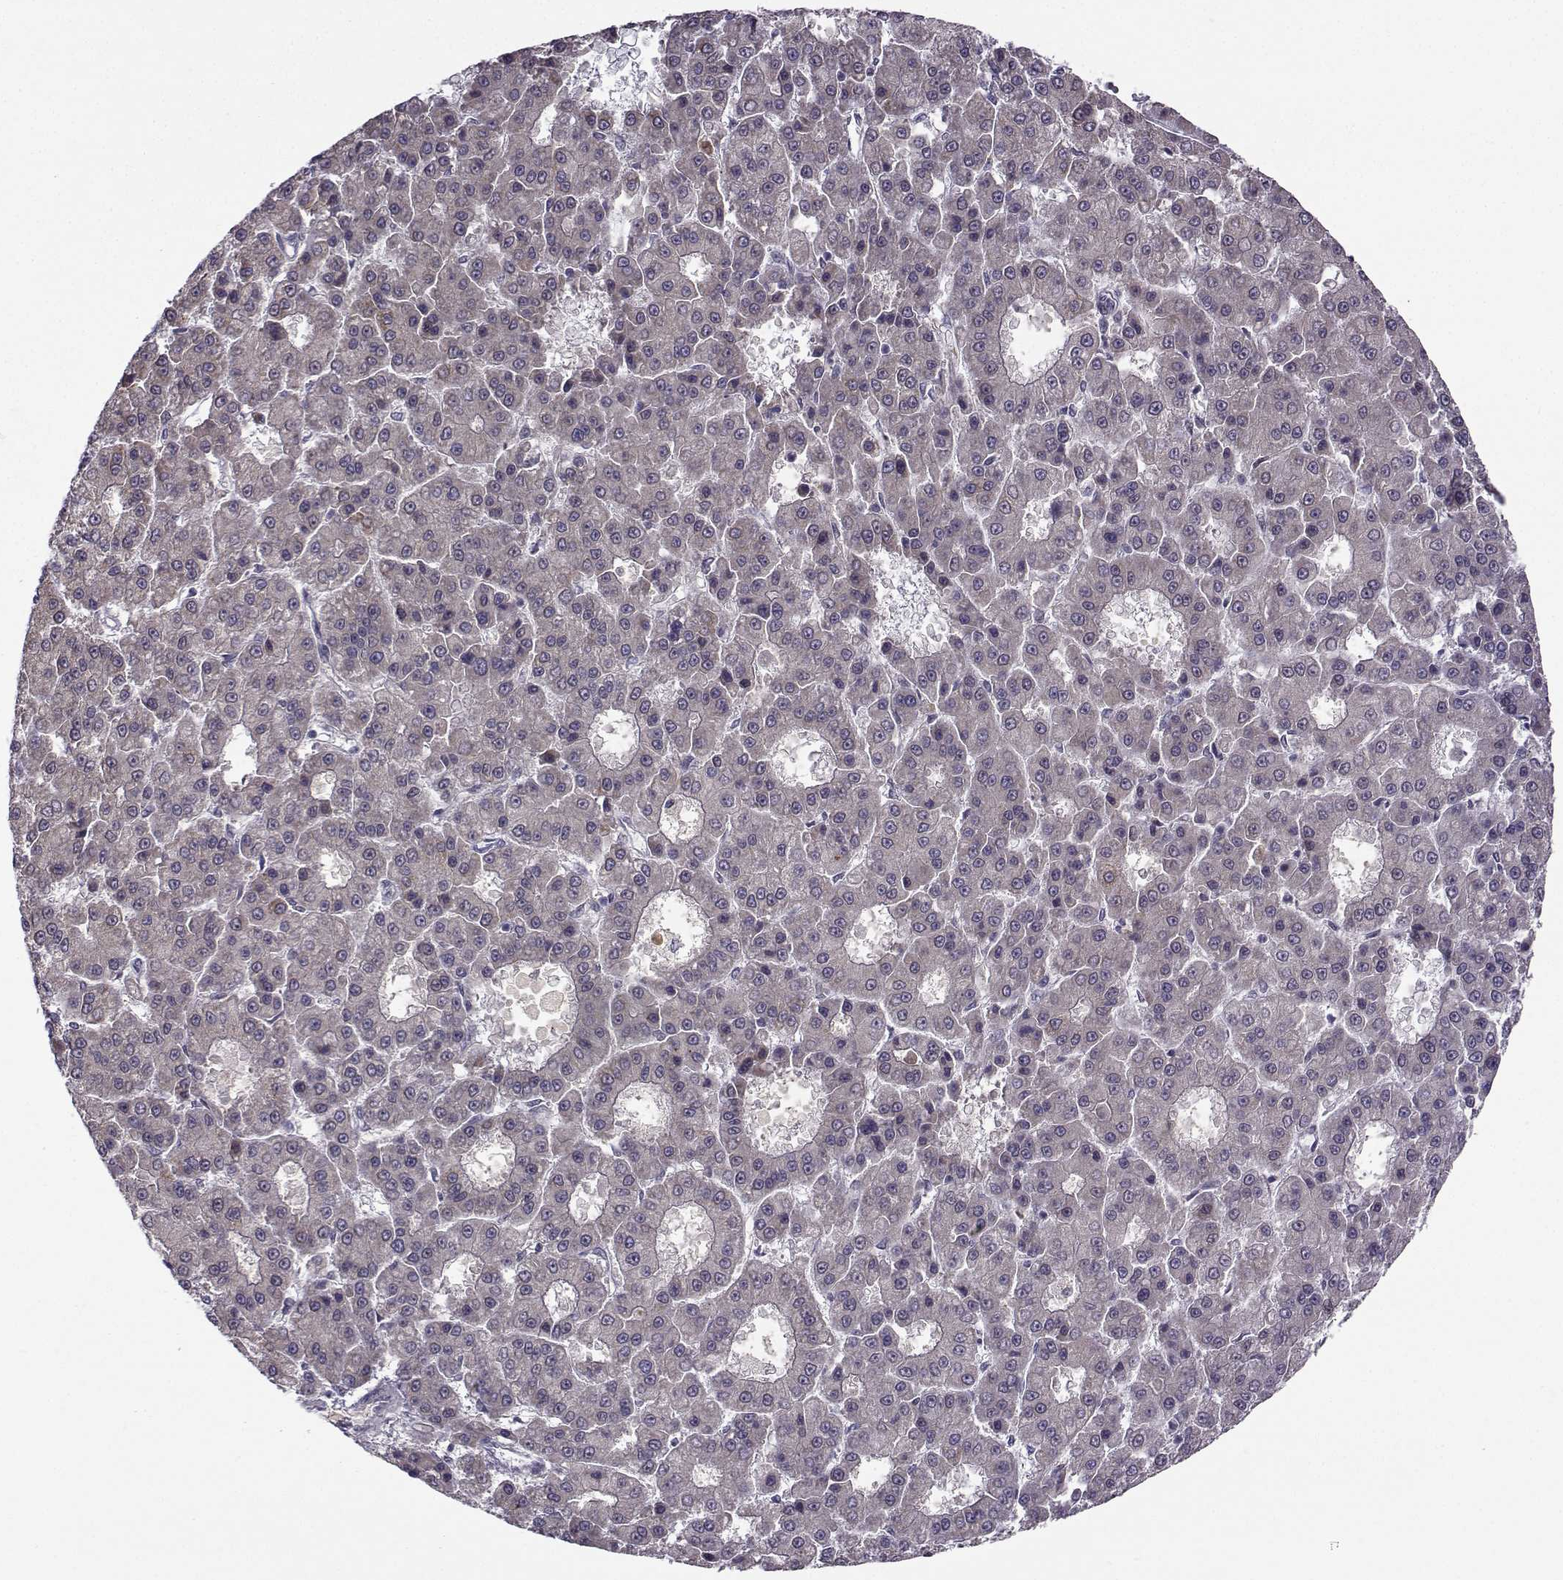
{"staining": {"intensity": "weak", "quantity": "<25%", "location": "cytoplasmic/membranous"}, "tissue": "liver cancer", "cell_type": "Tumor cells", "image_type": "cancer", "snomed": [{"axis": "morphology", "description": "Carcinoma, Hepatocellular, NOS"}, {"axis": "topography", "description": "Liver"}], "caption": "An image of liver hepatocellular carcinoma stained for a protein shows no brown staining in tumor cells.", "gene": "NECAB3", "patient": {"sex": "male", "age": 70}}